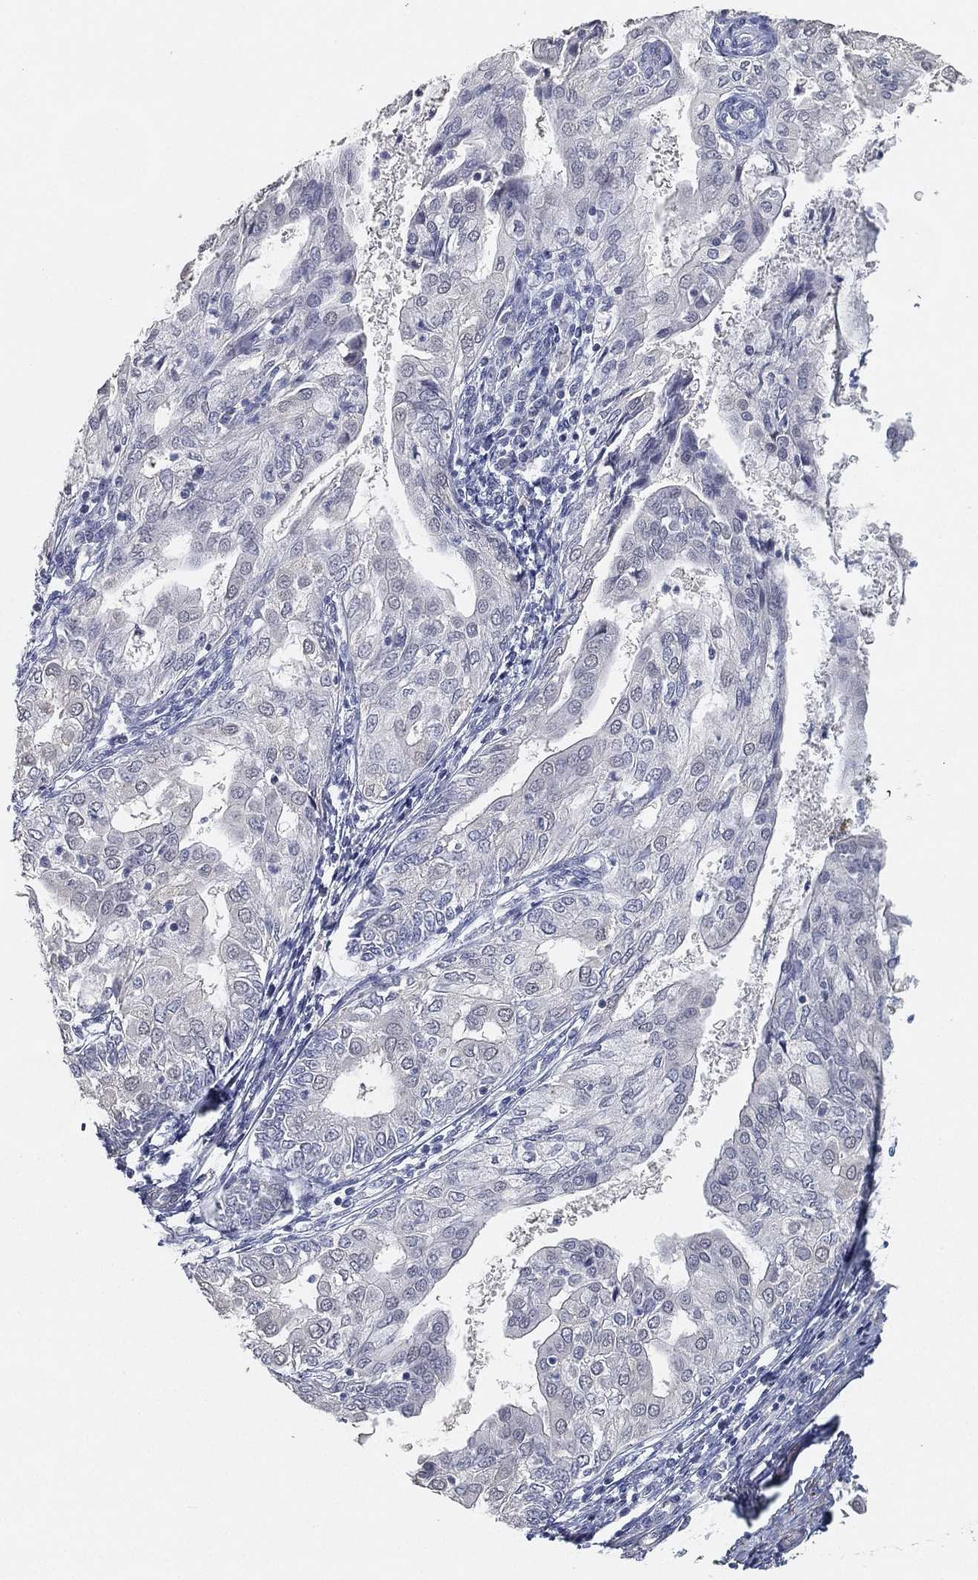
{"staining": {"intensity": "negative", "quantity": "none", "location": "none"}, "tissue": "endometrial cancer", "cell_type": "Tumor cells", "image_type": "cancer", "snomed": [{"axis": "morphology", "description": "Adenocarcinoma, NOS"}, {"axis": "topography", "description": "Endometrium"}], "caption": "Endometrial cancer was stained to show a protein in brown. There is no significant expression in tumor cells. The staining is performed using DAB (3,3'-diaminobenzidine) brown chromogen with nuclei counter-stained in using hematoxylin.", "gene": "GPR61", "patient": {"sex": "female", "age": 68}}